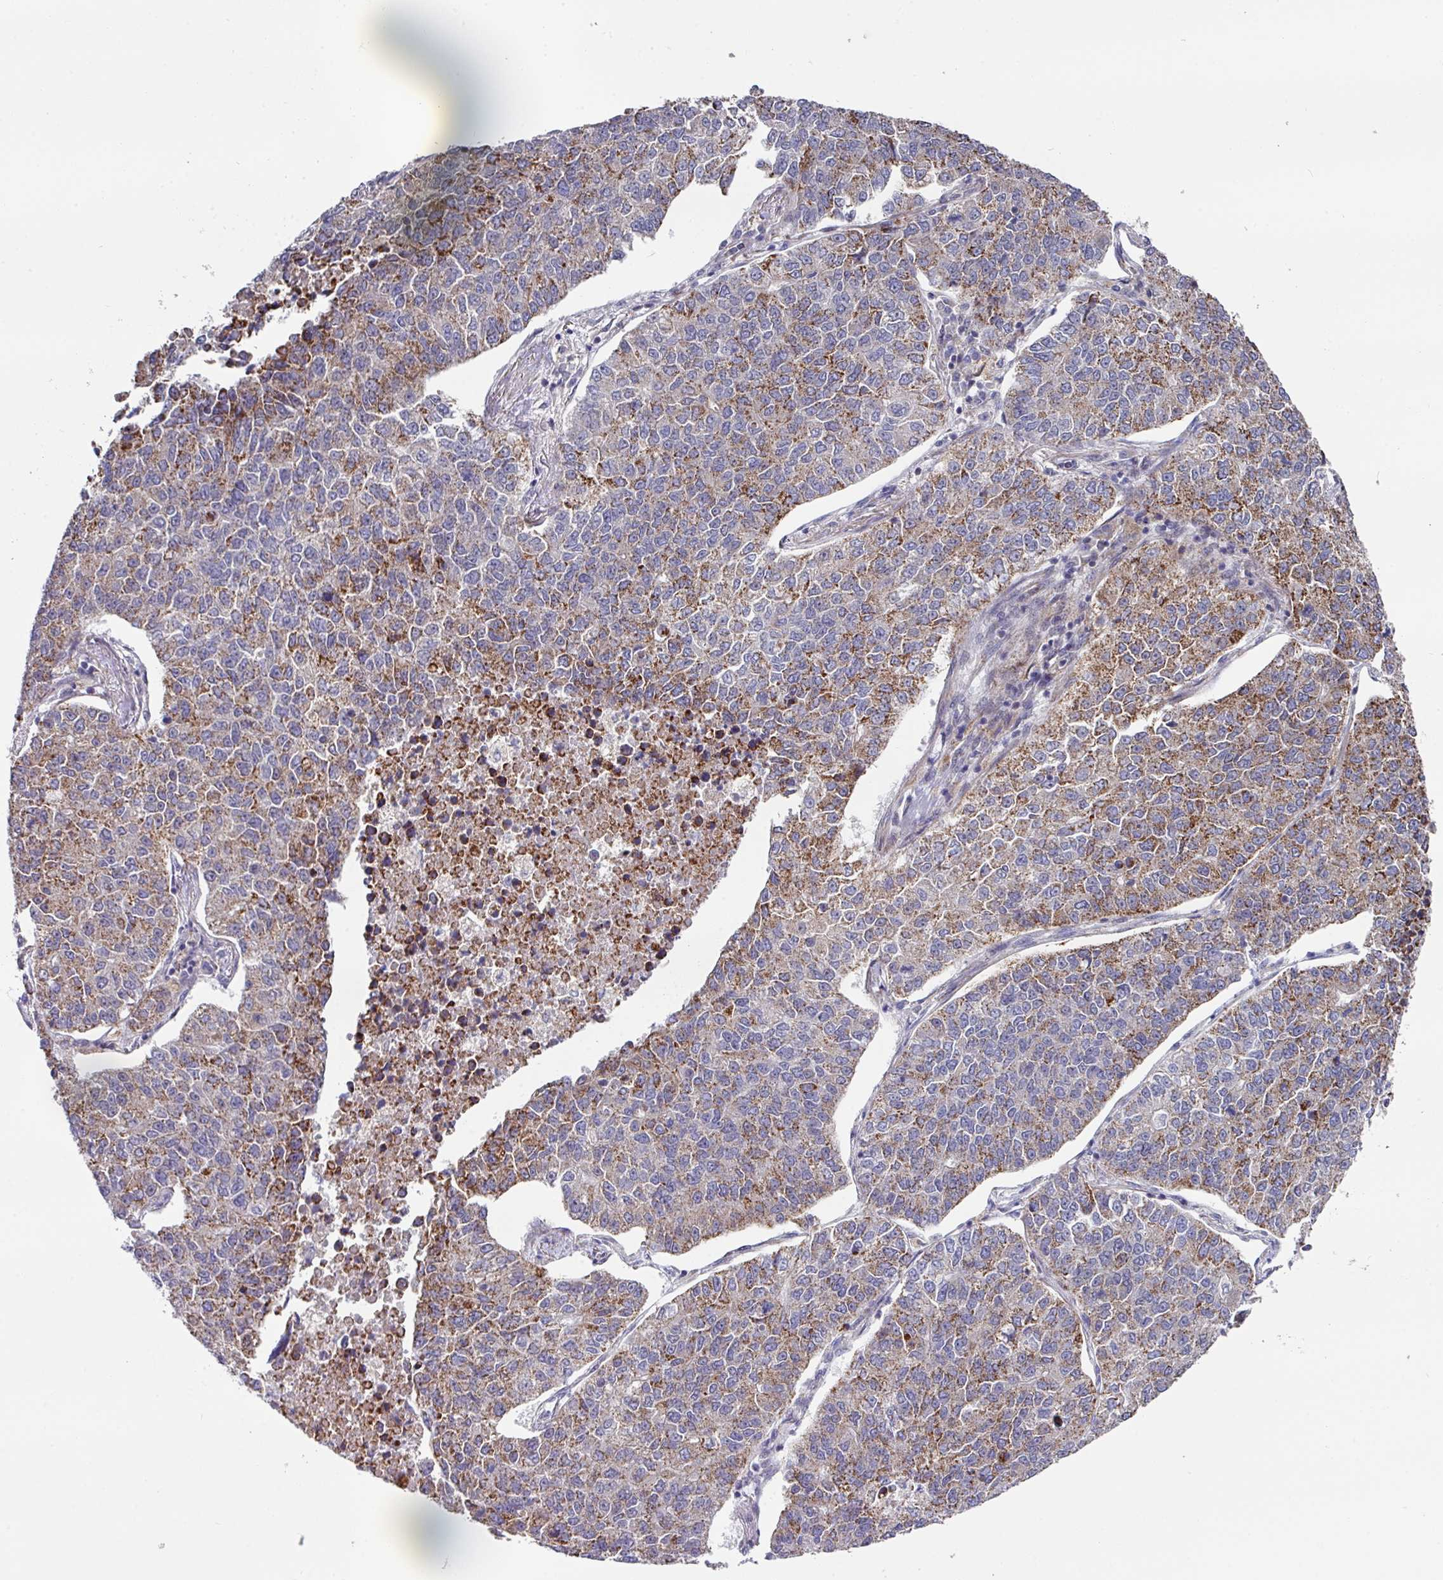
{"staining": {"intensity": "moderate", "quantity": "25%-75%", "location": "cytoplasmic/membranous"}, "tissue": "lung cancer", "cell_type": "Tumor cells", "image_type": "cancer", "snomed": [{"axis": "morphology", "description": "Adenocarcinoma, NOS"}, {"axis": "topography", "description": "Lung"}], "caption": "This photomicrograph displays immunohistochemistry staining of adenocarcinoma (lung), with medium moderate cytoplasmic/membranous expression in about 25%-75% of tumor cells.", "gene": "CBX7", "patient": {"sex": "male", "age": 49}}